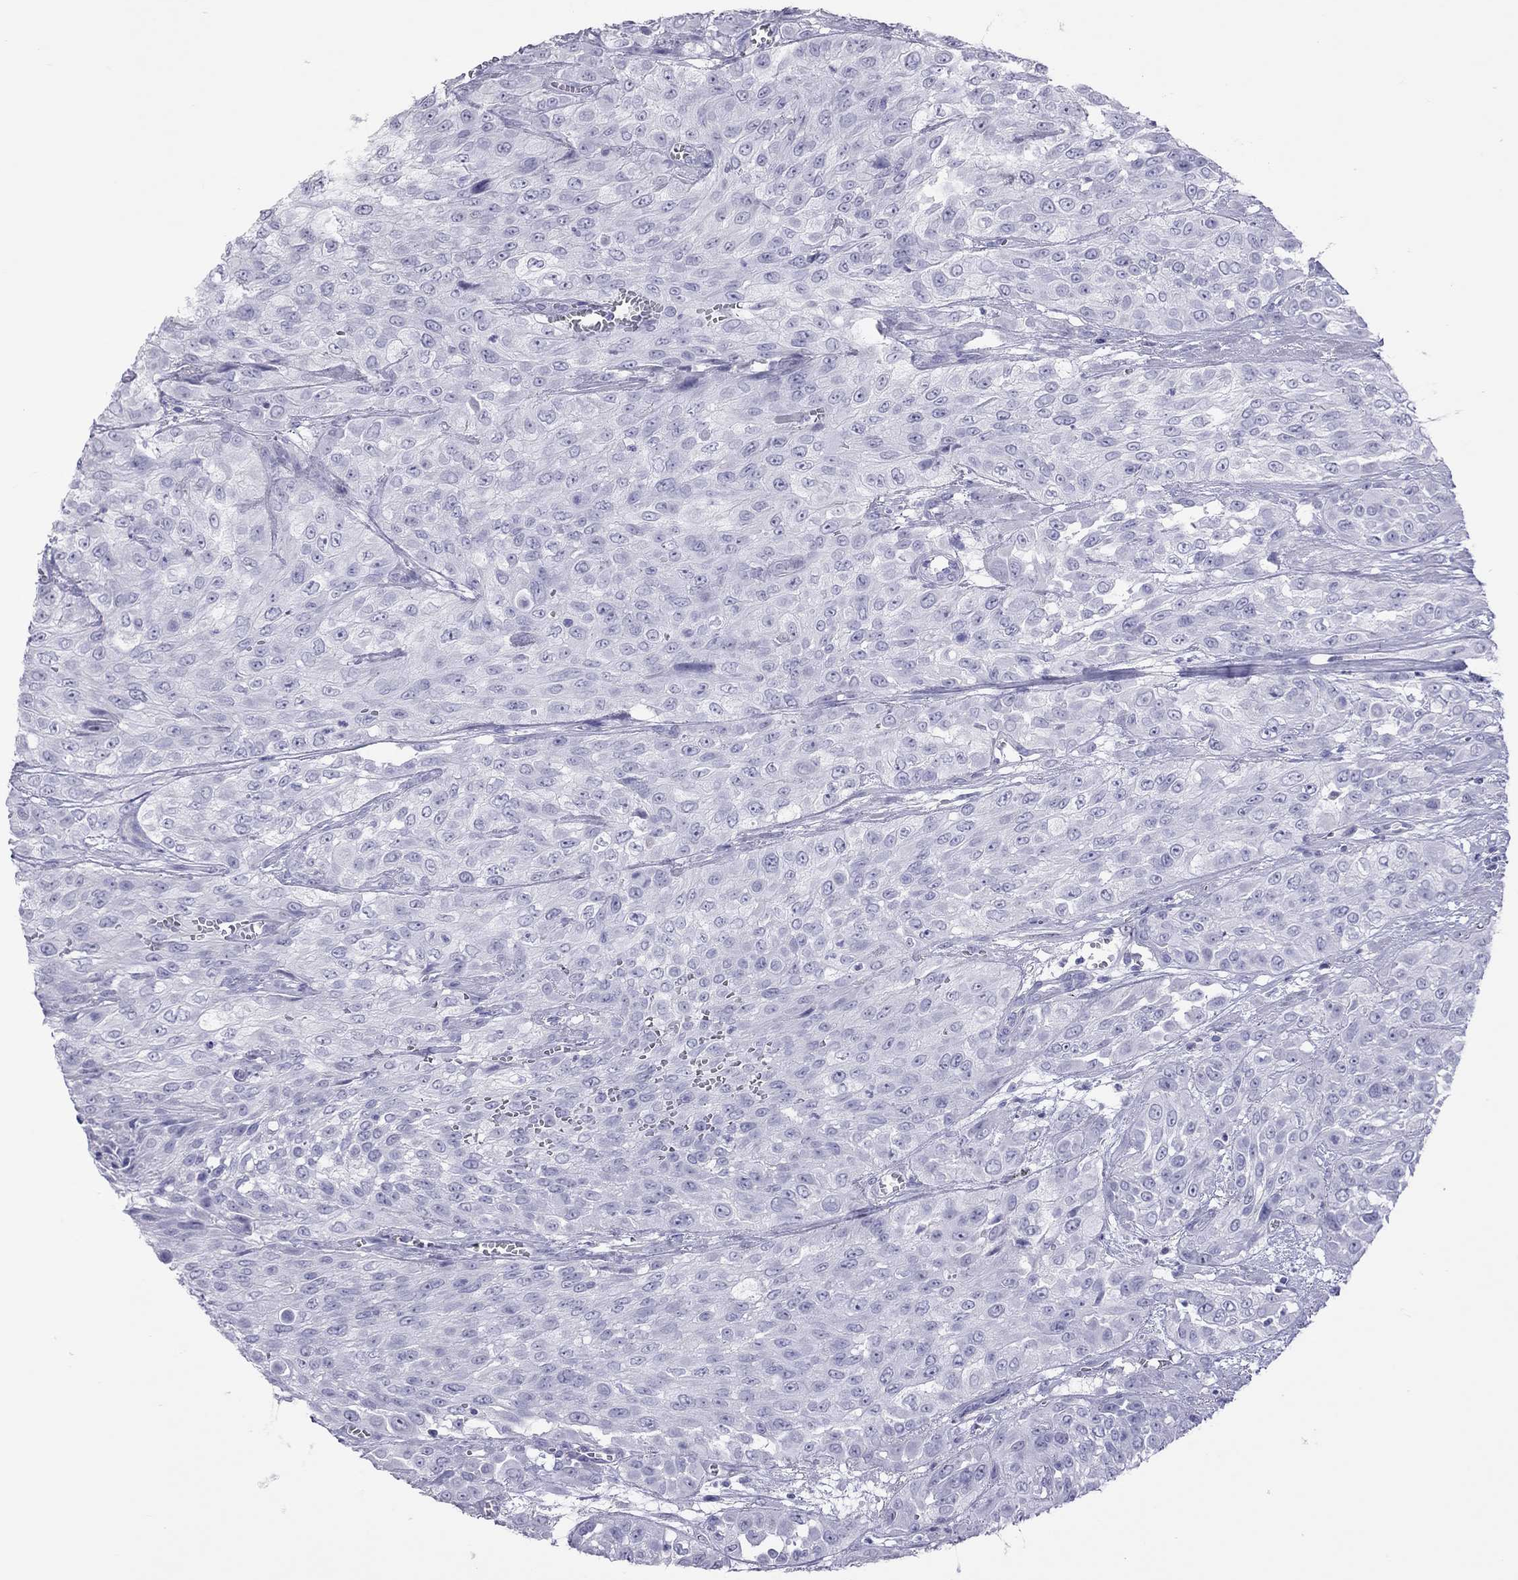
{"staining": {"intensity": "negative", "quantity": "none", "location": "none"}, "tissue": "urothelial cancer", "cell_type": "Tumor cells", "image_type": "cancer", "snomed": [{"axis": "morphology", "description": "Urothelial carcinoma, High grade"}, {"axis": "topography", "description": "Urinary bladder"}], "caption": "An image of urothelial cancer stained for a protein exhibits no brown staining in tumor cells.", "gene": "STAG3", "patient": {"sex": "male", "age": 57}}